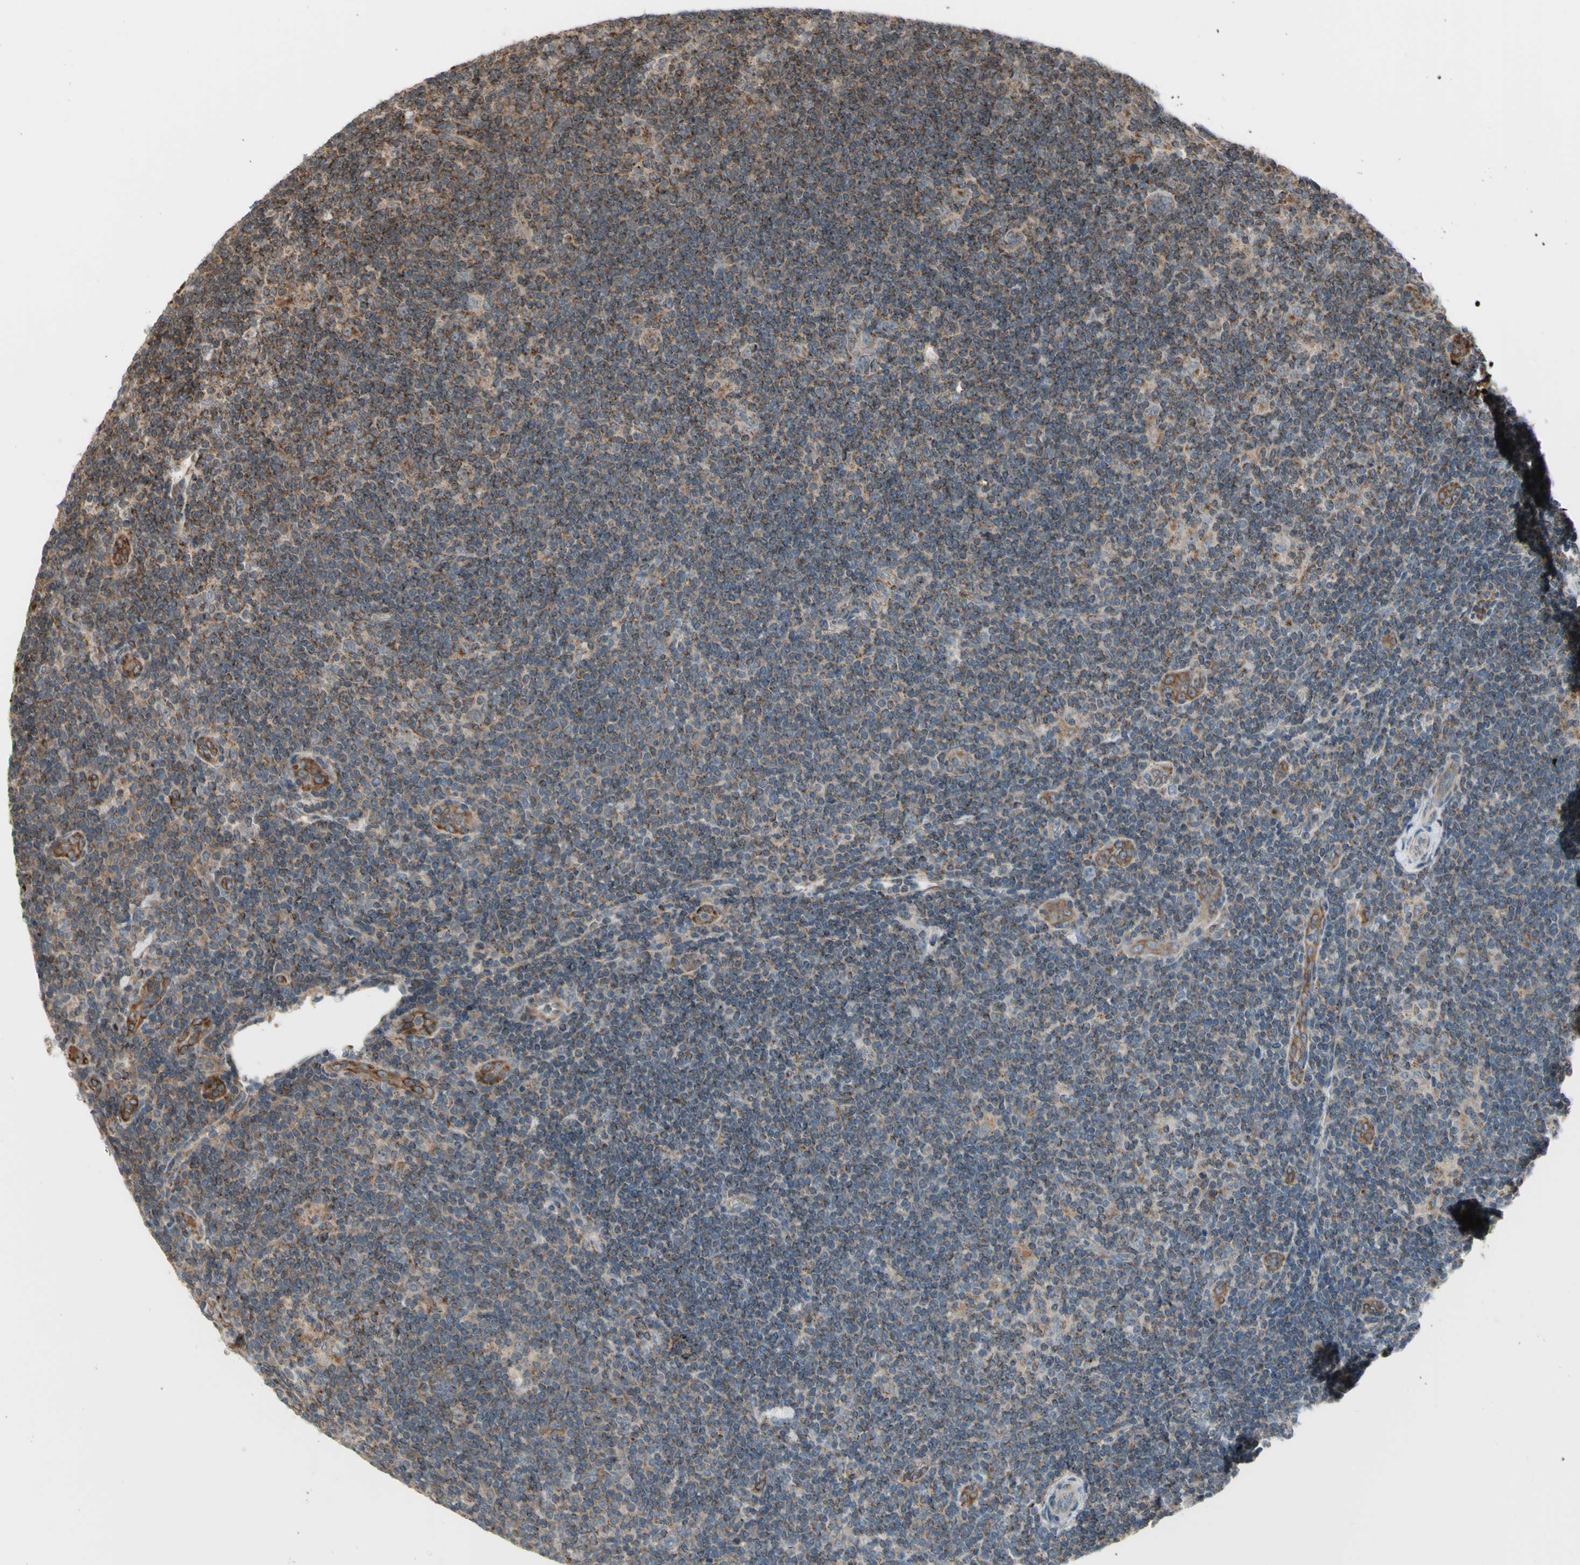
{"staining": {"intensity": "weak", "quantity": ">75%", "location": "cytoplasmic/membranous"}, "tissue": "lymphoma", "cell_type": "Tumor cells", "image_type": "cancer", "snomed": [{"axis": "morphology", "description": "Hodgkin's disease, NOS"}, {"axis": "topography", "description": "Lymph node"}], "caption": "Lymphoma was stained to show a protein in brown. There is low levels of weak cytoplasmic/membranous staining in about >75% of tumor cells.", "gene": "SLC39A9", "patient": {"sex": "female", "age": 57}}